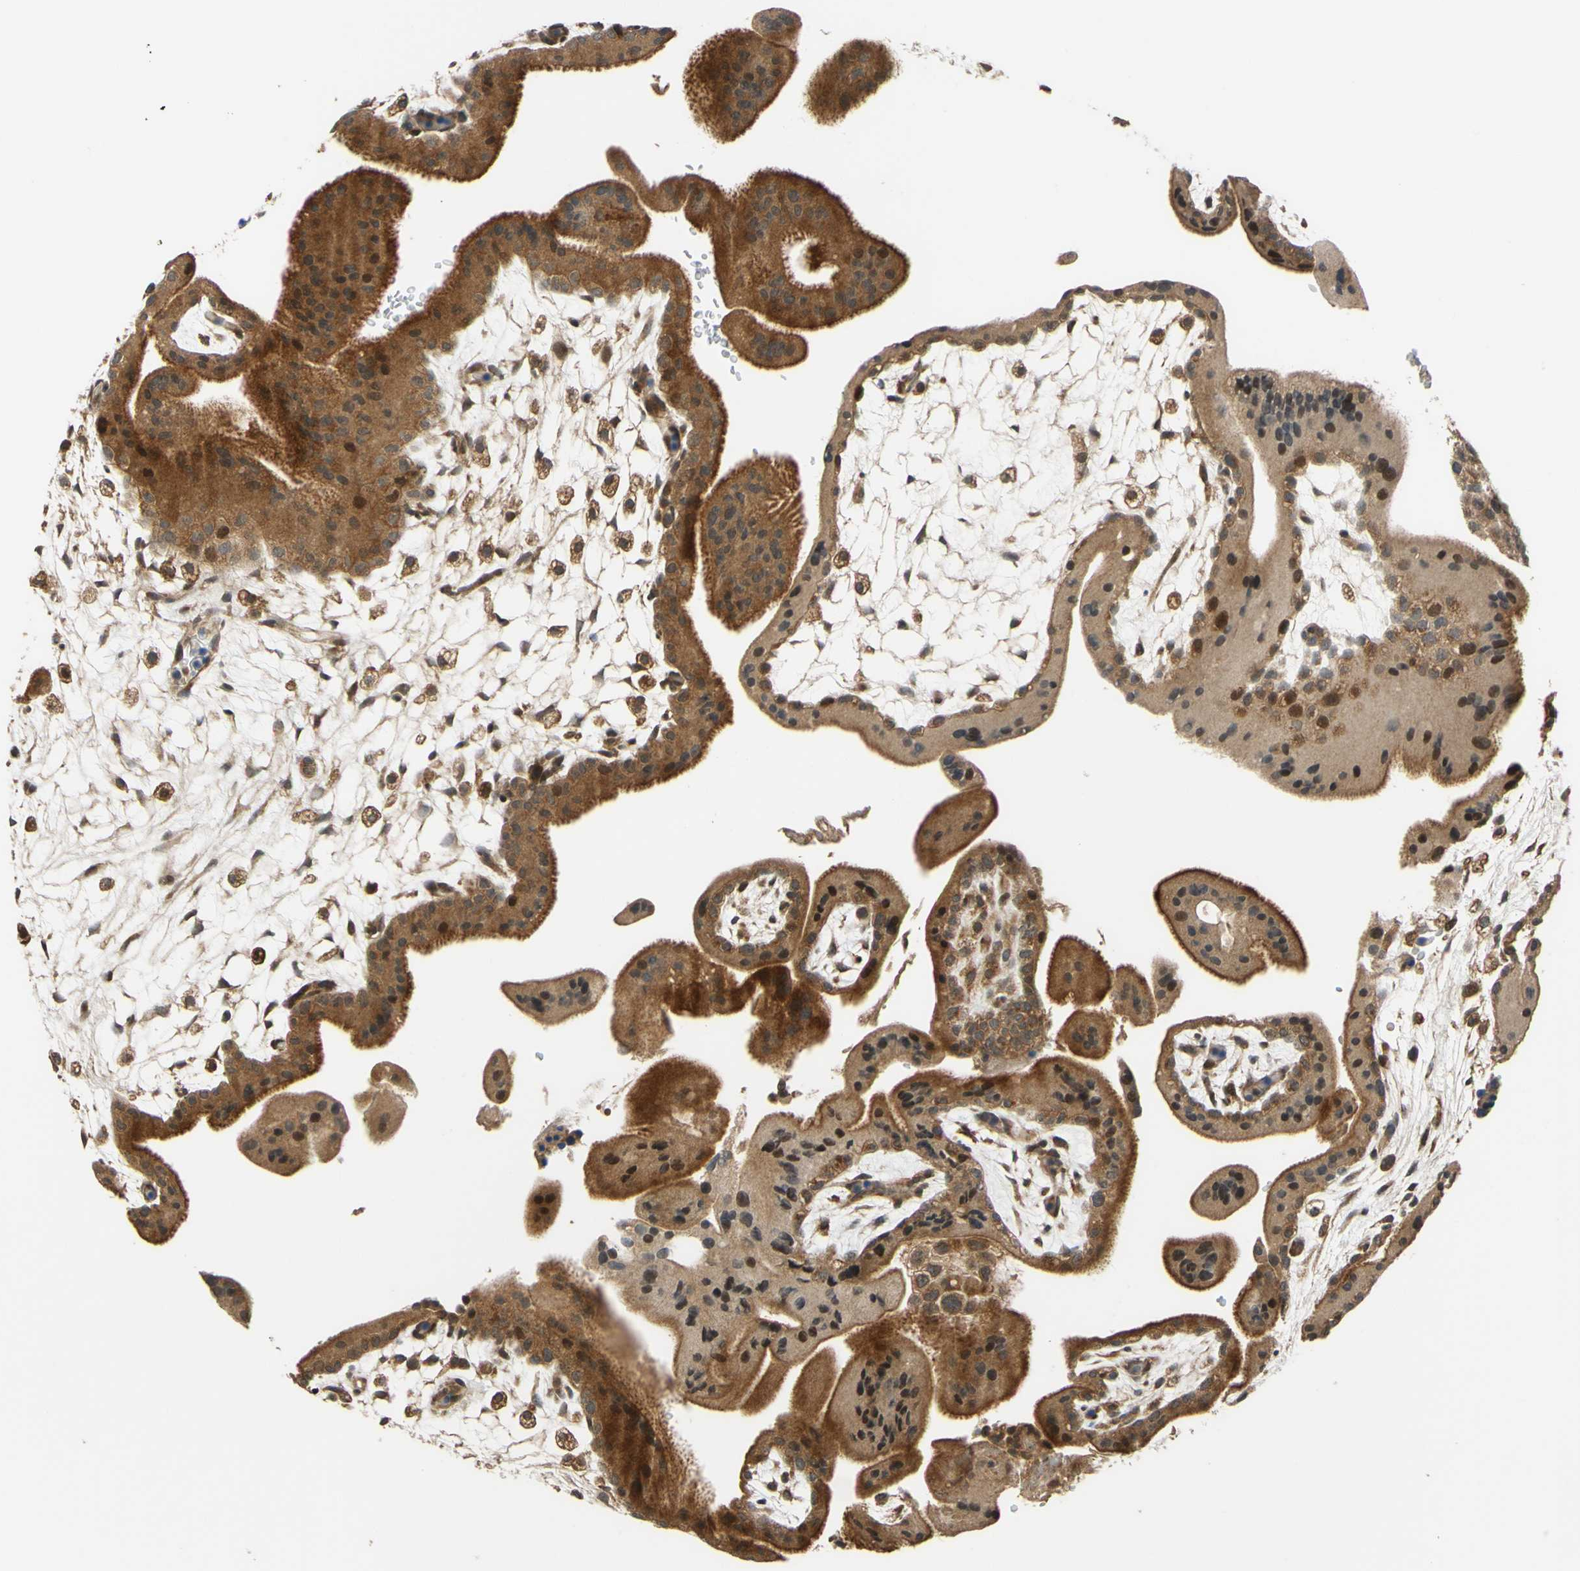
{"staining": {"intensity": "strong", "quantity": ">75%", "location": "cytoplasmic/membranous,nuclear"}, "tissue": "placenta", "cell_type": "Trophoblastic cells", "image_type": "normal", "snomed": [{"axis": "morphology", "description": "Normal tissue, NOS"}, {"axis": "topography", "description": "Placenta"}], "caption": "Strong cytoplasmic/membranous,nuclear positivity for a protein is seen in approximately >75% of trophoblastic cells of benign placenta using IHC.", "gene": "ABCC8", "patient": {"sex": "female", "age": 35}}